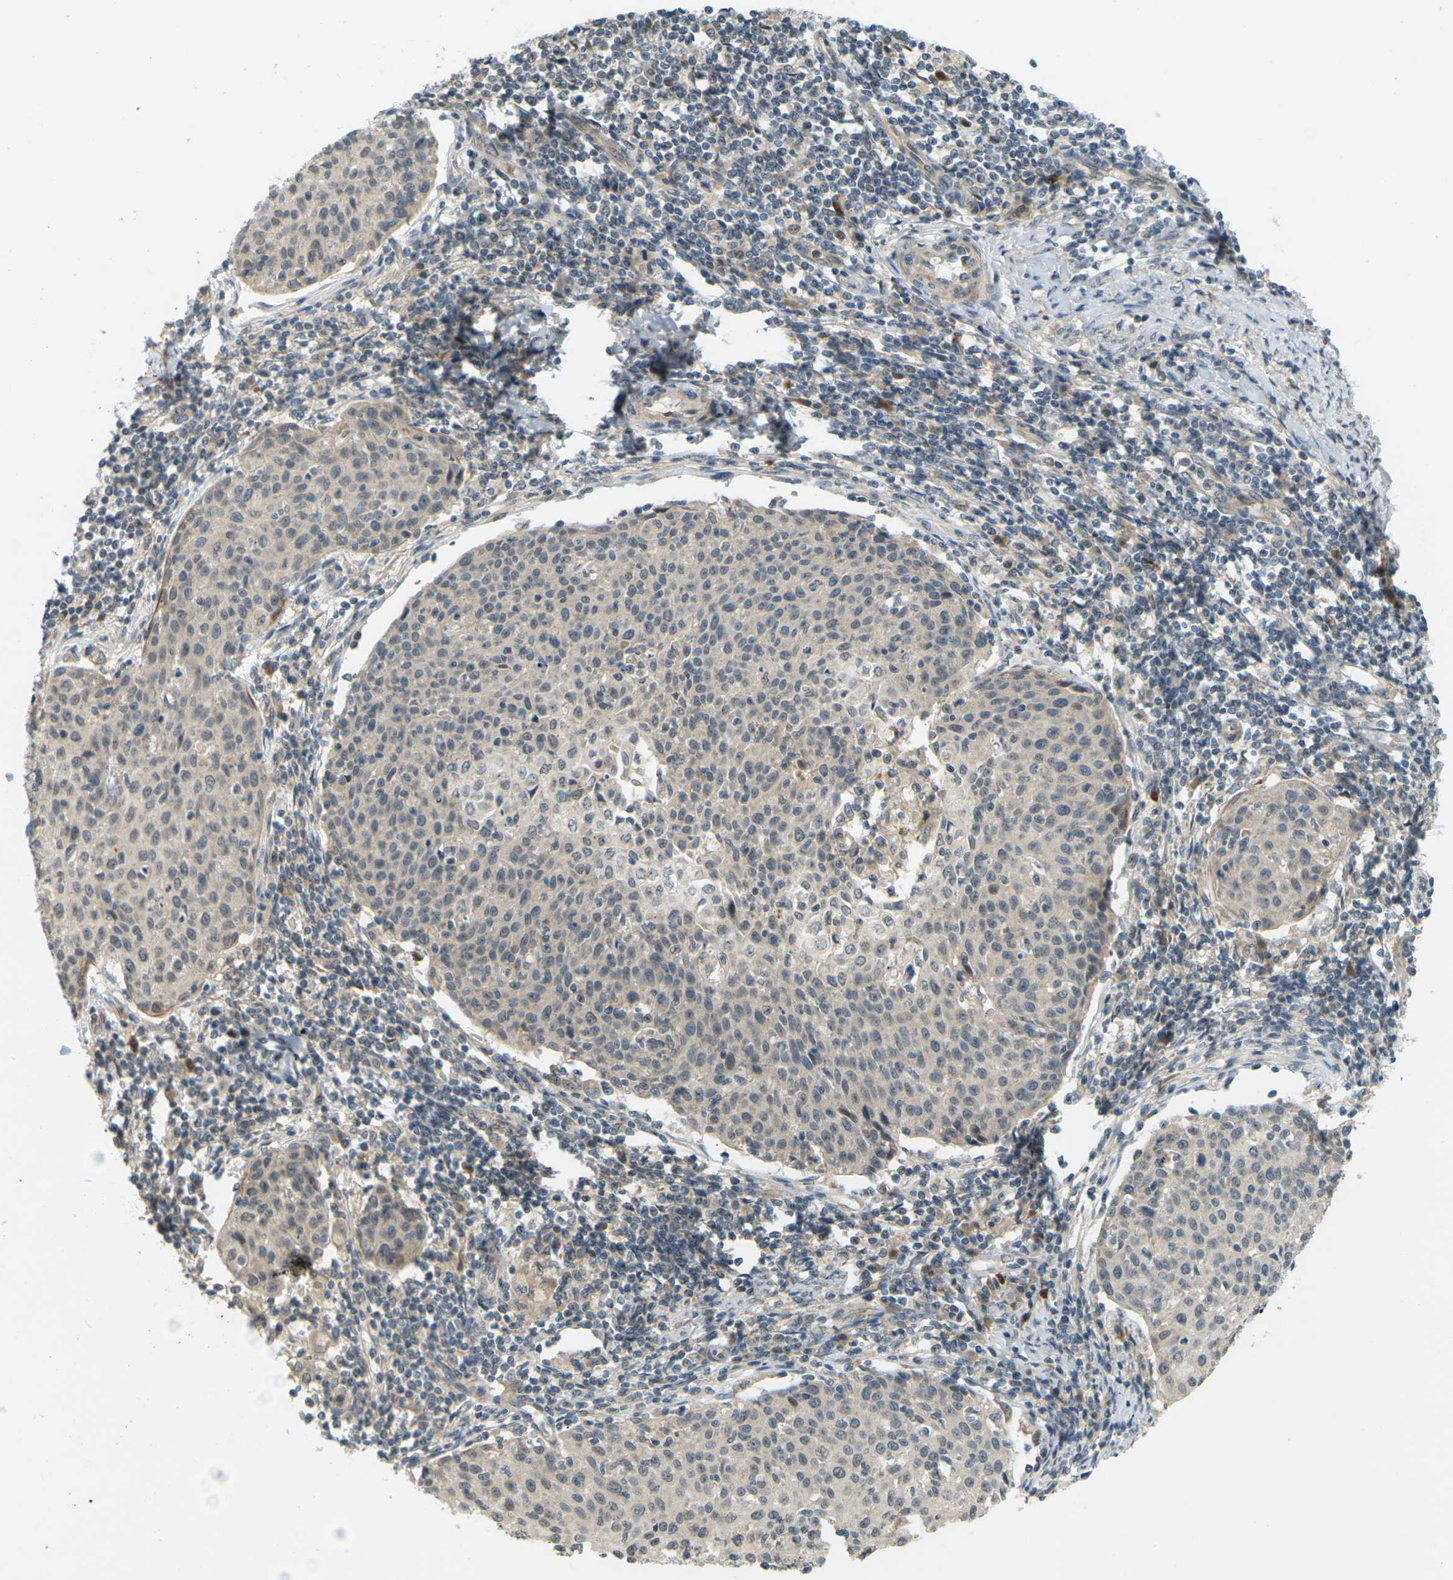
{"staining": {"intensity": "weak", "quantity": ">75%", "location": "cytoplasmic/membranous"}, "tissue": "cervical cancer", "cell_type": "Tumor cells", "image_type": "cancer", "snomed": [{"axis": "morphology", "description": "Squamous cell carcinoma, NOS"}, {"axis": "topography", "description": "Cervix"}], "caption": "This is an image of immunohistochemistry staining of squamous cell carcinoma (cervical), which shows weak staining in the cytoplasmic/membranous of tumor cells.", "gene": "SOCS6", "patient": {"sex": "female", "age": 38}}